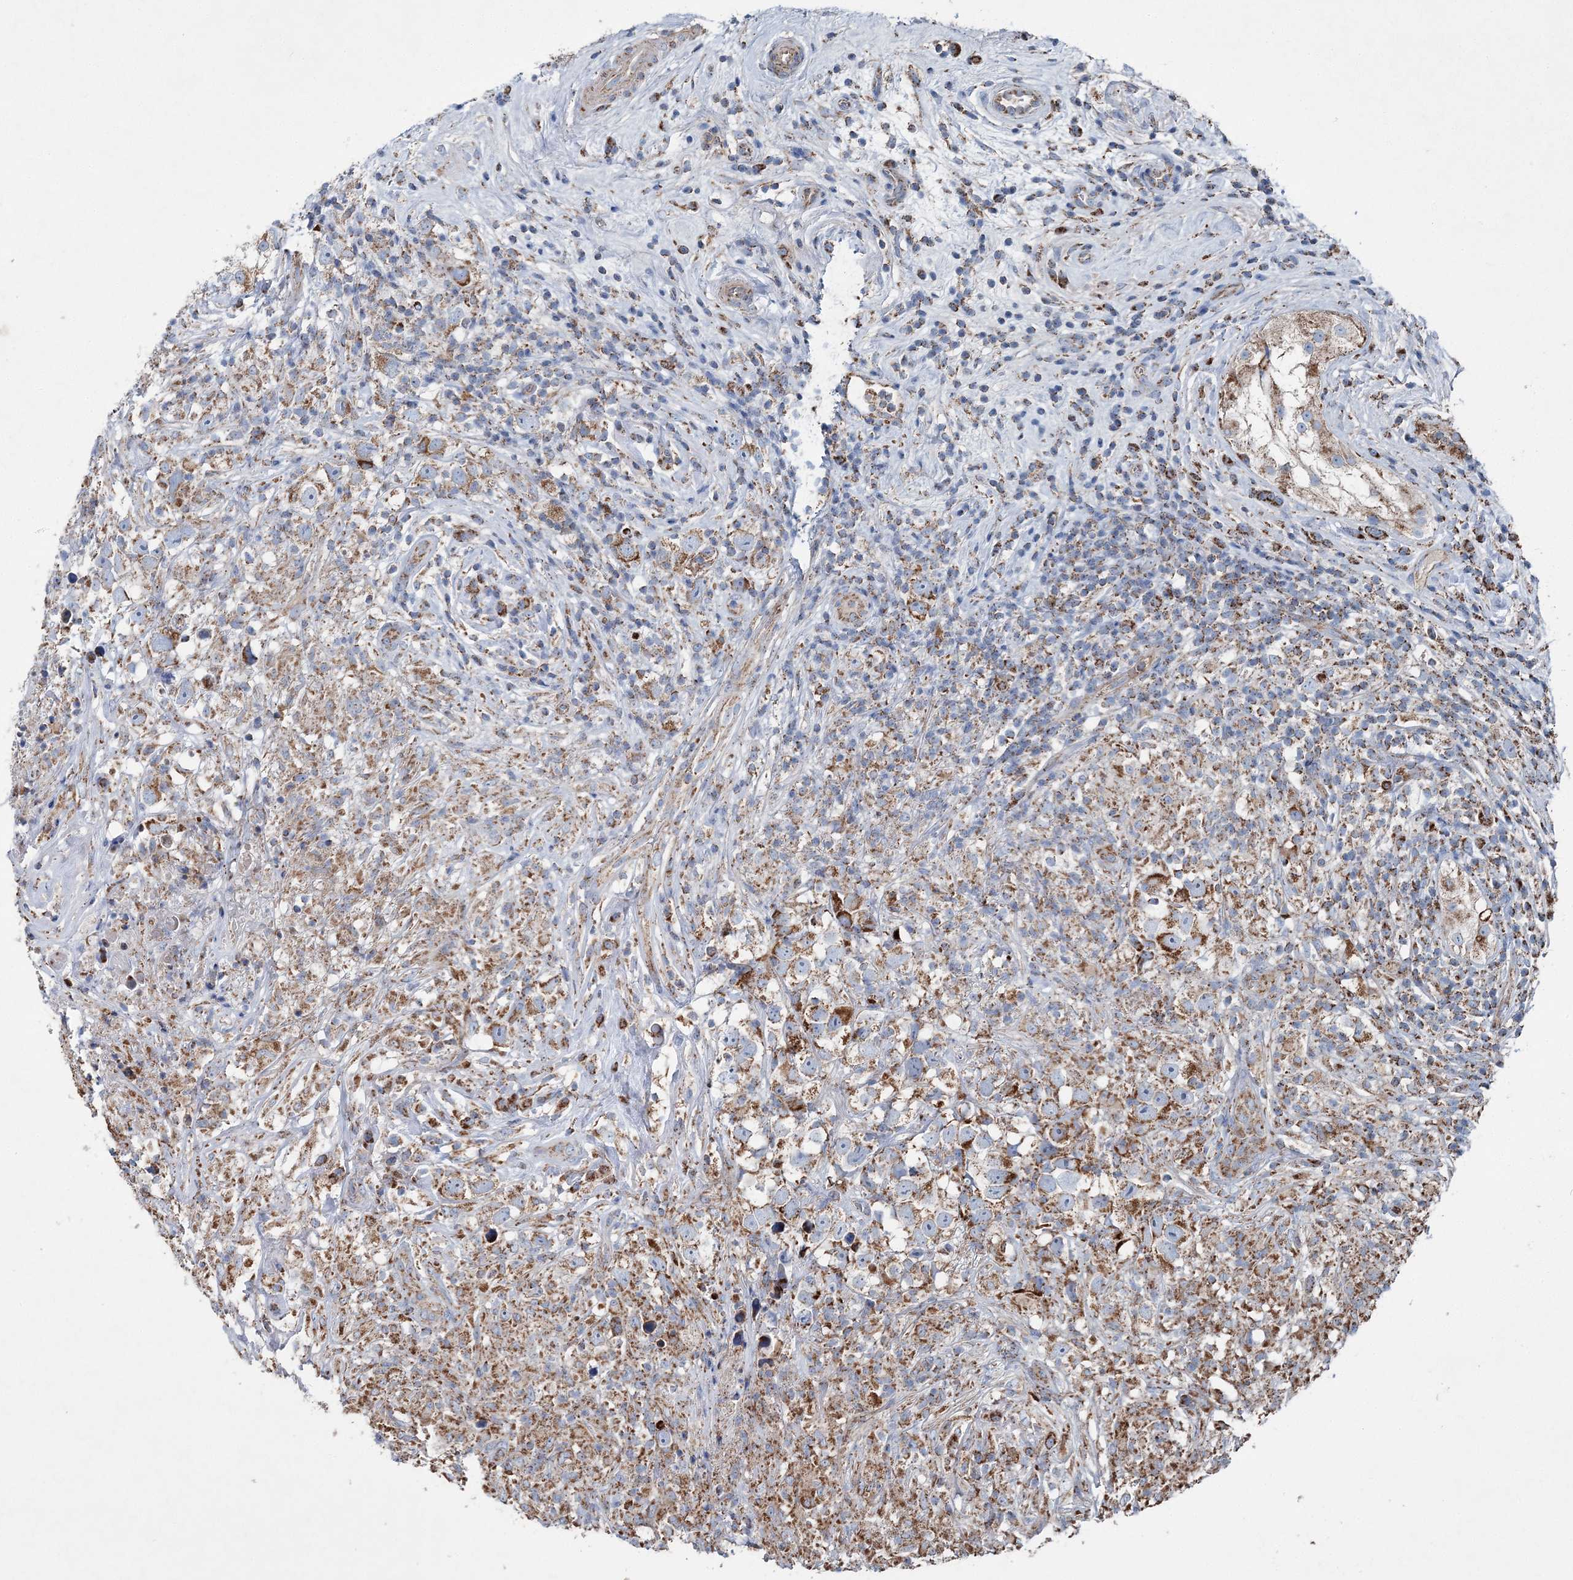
{"staining": {"intensity": "moderate", "quantity": ">75%", "location": "cytoplasmic/membranous"}, "tissue": "testis cancer", "cell_type": "Tumor cells", "image_type": "cancer", "snomed": [{"axis": "morphology", "description": "Seminoma, NOS"}, {"axis": "topography", "description": "Testis"}], "caption": "Immunohistochemistry (DAB (3,3'-diaminobenzidine)) staining of testis cancer shows moderate cytoplasmic/membranous protein staining in about >75% of tumor cells.", "gene": "SPAG16", "patient": {"sex": "male", "age": 49}}